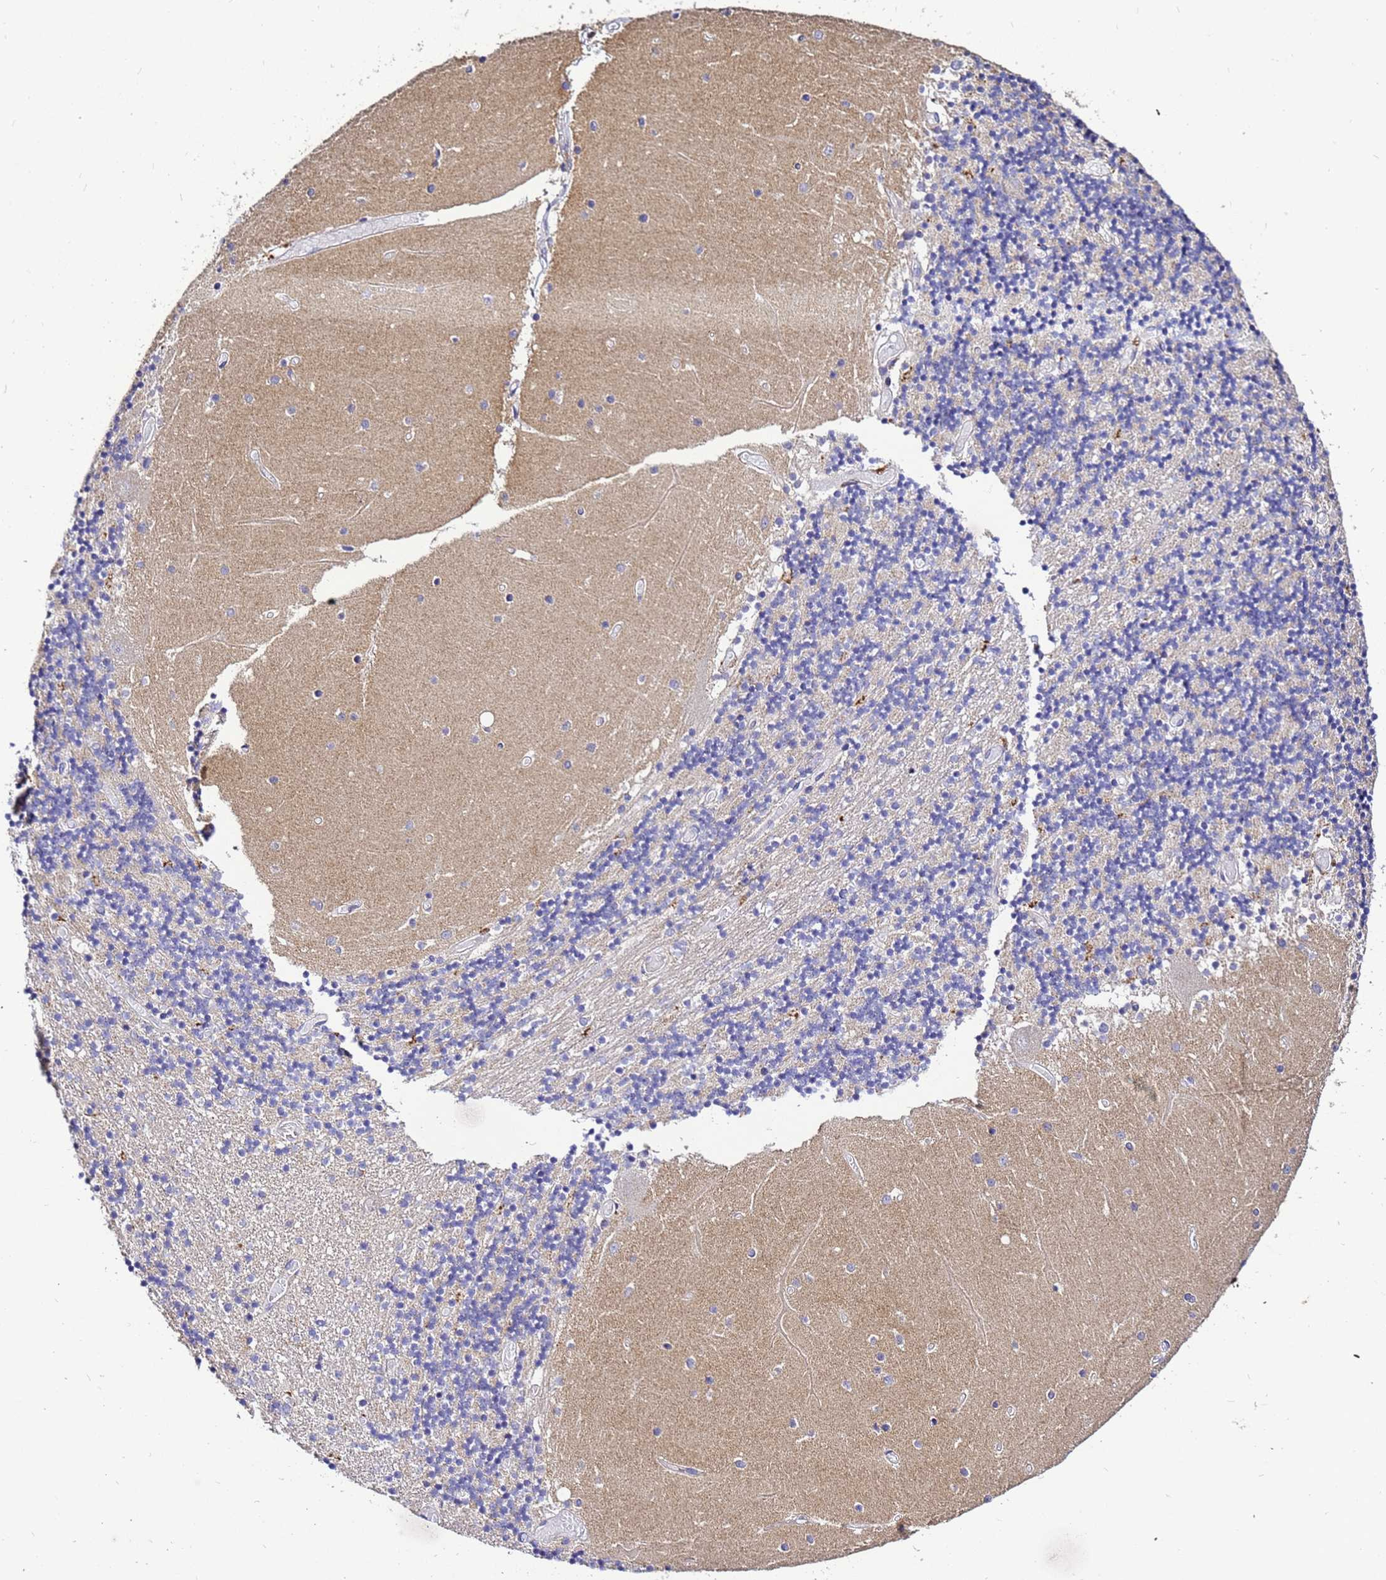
{"staining": {"intensity": "negative", "quantity": "none", "location": "none"}, "tissue": "cerebellum", "cell_type": "Cells in granular layer", "image_type": "normal", "snomed": [{"axis": "morphology", "description": "Normal tissue, NOS"}, {"axis": "topography", "description": "Cerebellum"}], "caption": "IHC image of normal cerebellum: cerebellum stained with DAB displays no significant protein positivity in cells in granular layer. Brightfield microscopy of immunohistochemistry (IHC) stained with DAB (brown) and hematoxylin (blue), captured at high magnification.", "gene": "ADPGK", "patient": {"sex": "female", "age": 28}}